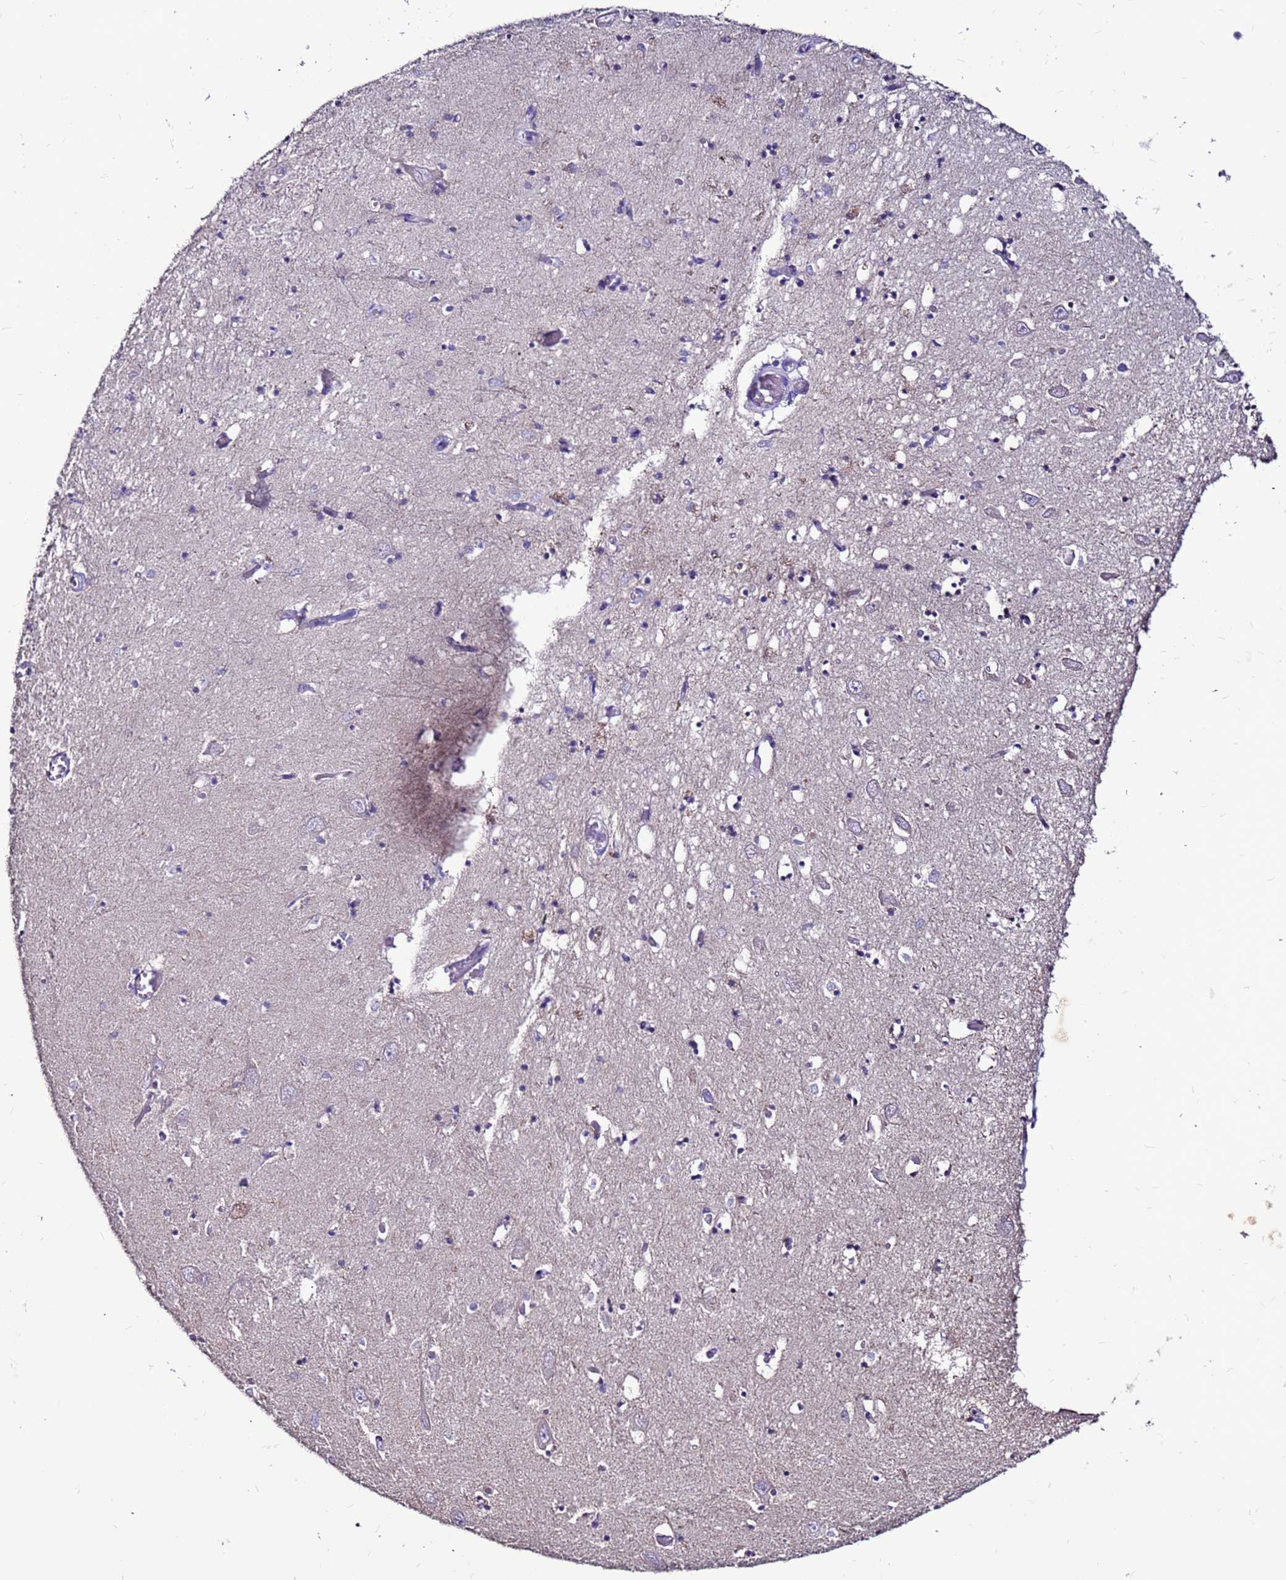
{"staining": {"intensity": "negative", "quantity": "none", "location": "none"}, "tissue": "hippocampus", "cell_type": "Glial cells", "image_type": "normal", "snomed": [{"axis": "morphology", "description": "Normal tissue, NOS"}, {"axis": "topography", "description": "Hippocampus"}], "caption": "IHC of normal hippocampus demonstrates no positivity in glial cells. Nuclei are stained in blue.", "gene": "SLC44A3", "patient": {"sex": "male", "age": 70}}